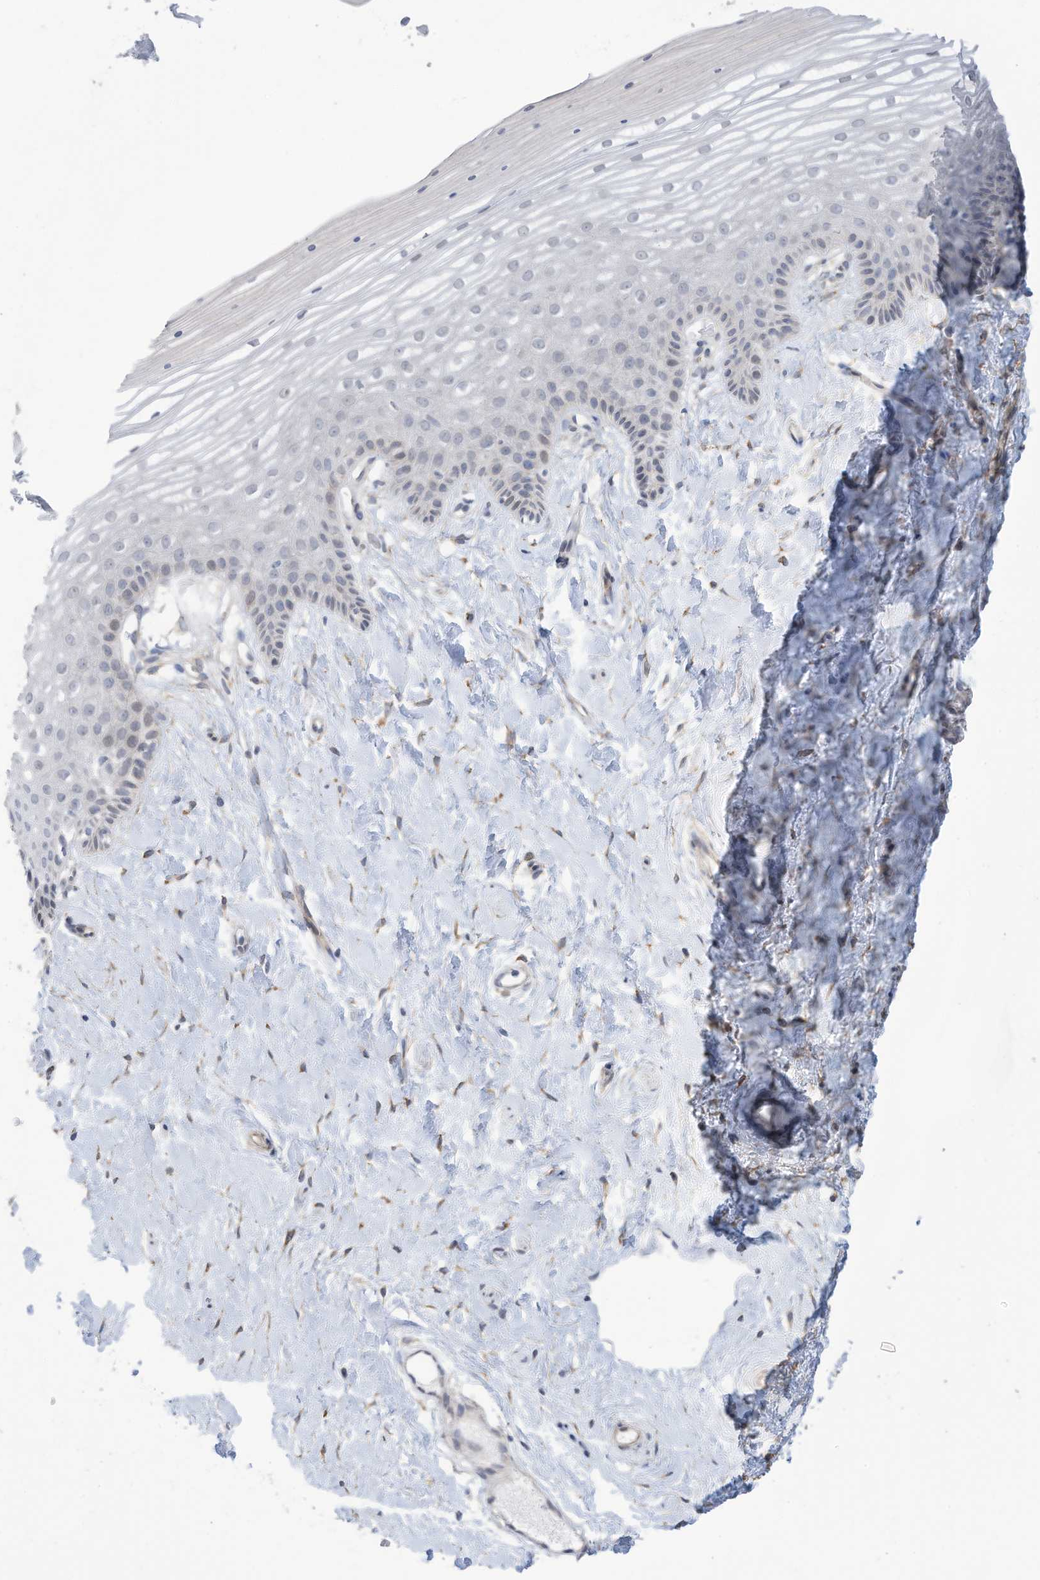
{"staining": {"intensity": "negative", "quantity": "none", "location": "none"}, "tissue": "vagina", "cell_type": "Squamous epithelial cells", "image_type": "normal", "snomed": [{"axis": "morphology", "description": "Normal tissue, NOS"}, {"axis": "topography", "description": "Vagina"}, {"axis": "topography", "description": "Cervix"}], "caption": "This is a histopathology image of immunohistochemistry staining of benign vagina, which shows no expression in squamous epithelial cells. Nuclei are stained in blue.", "gene": "ZNF292", "patient": {"sex": "female", "age": 40}}